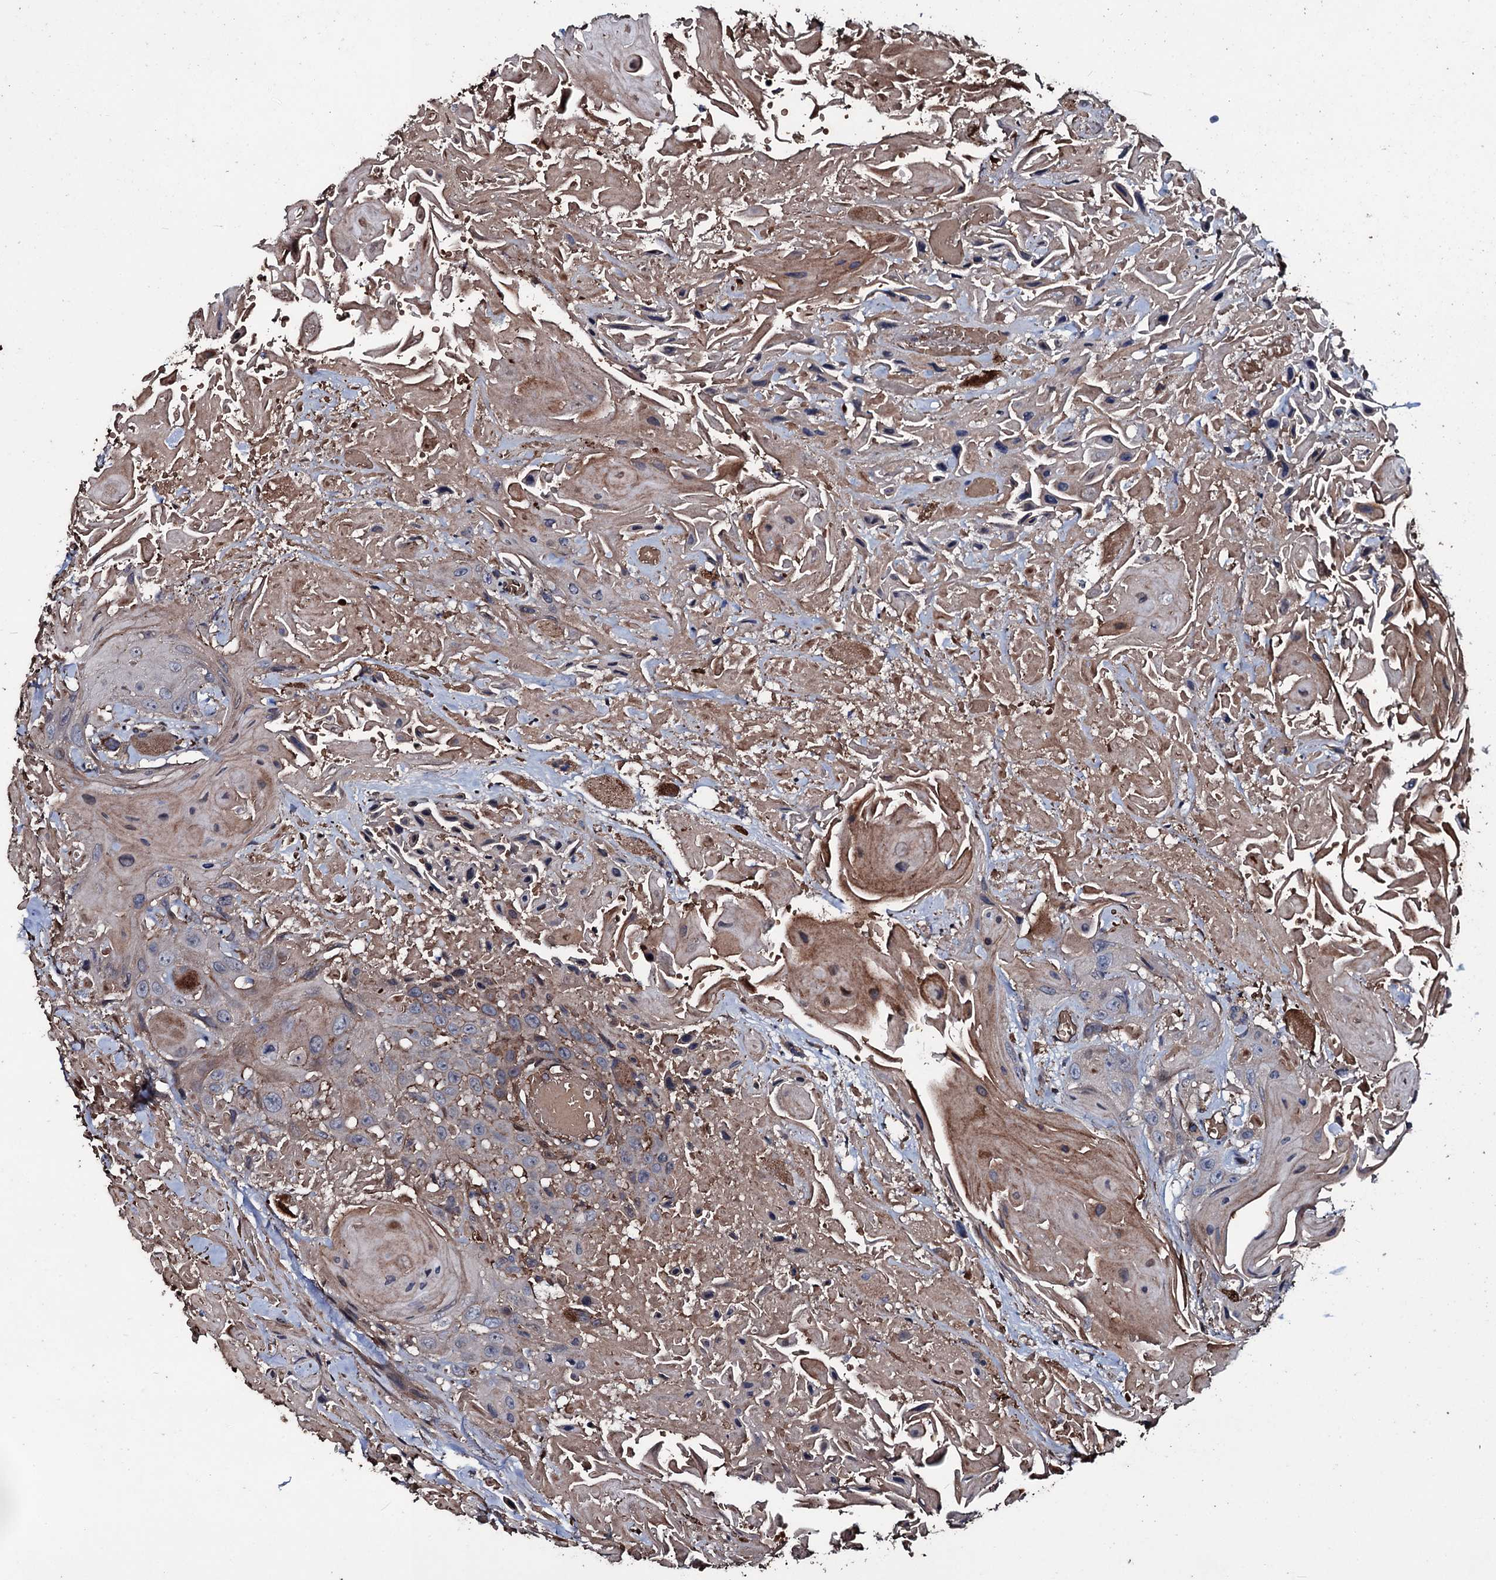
{"staining": {"intensity": "weak", "quantity": "<25%", "location": "cytoplasmic/membranous"}, "tissue": "head and neck cancer", "cell_type": "Tumor cells", "image_type": "cancer", "snomed": [{"axis": "morphology", "description": "Squamous cell carcinoma, NOS"}, {"axis": "topography", "description": "Head-Neck"}], "caption": "Immunohistochemistry (IHC) of head and neck squamous cell carcinoma shows no positivity in tumor cells.", "gene": "ZSWIM8", "patient": {"sex": "male", "age": 81}}